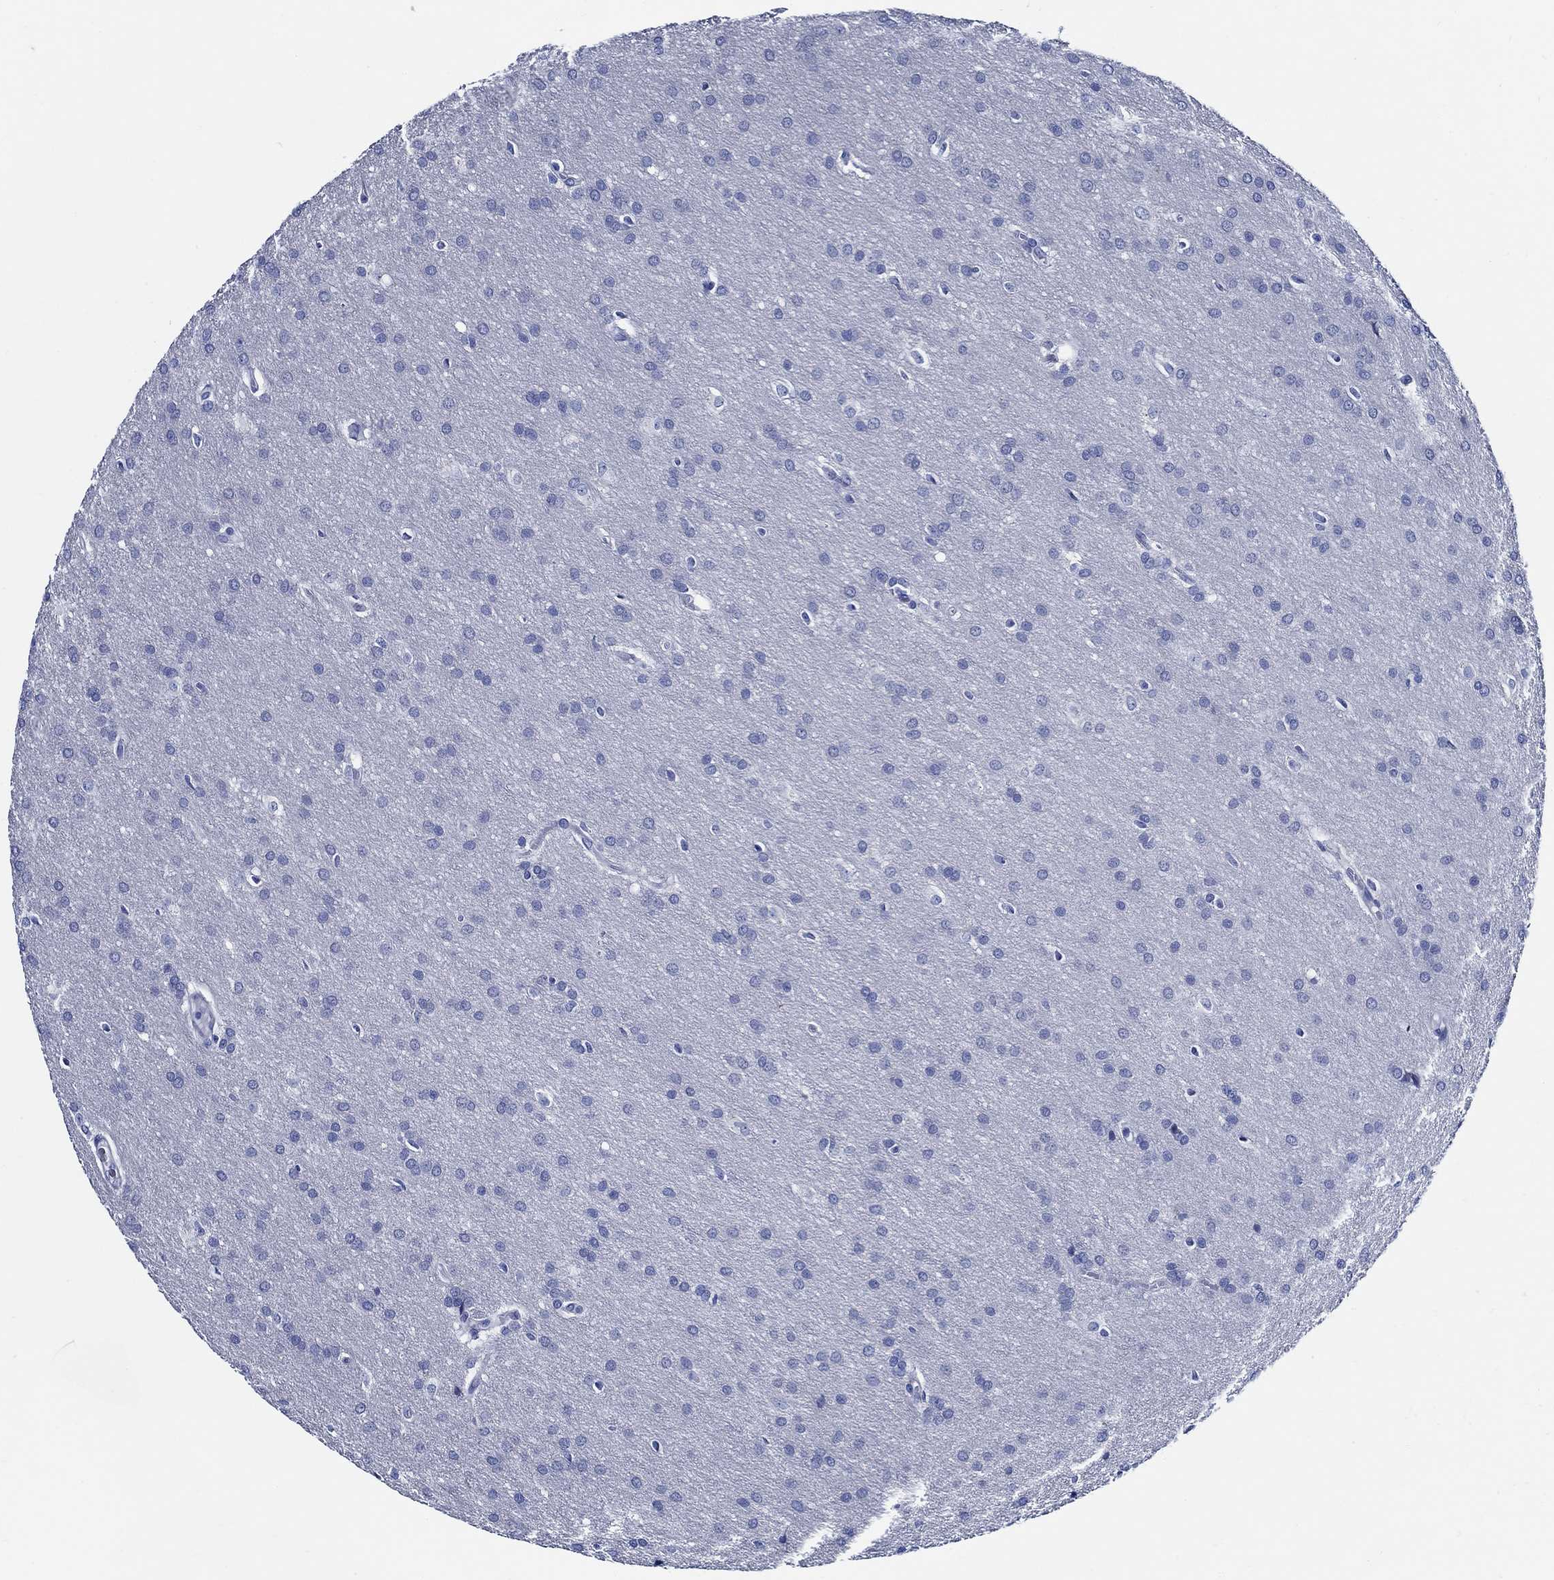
{"staining": {"intensity": "negative", "quantity": "none", "location": "none"}, "tissue": "glioma", "cell_type": "Tumor cells", "image_type": "cancer", "snomed": [{"axis": "morphology", "description": "Glioma, malignant, Low grade"}, {"axis": "topography", "description": "Brain"}], "caption": "Human malignant glioma (low-grade) stained for a protein using immunohistochemistry reveals no positivity in tumor cells.", "gene": "WDR62", "patient": {"sex": "female", "age": 32}}